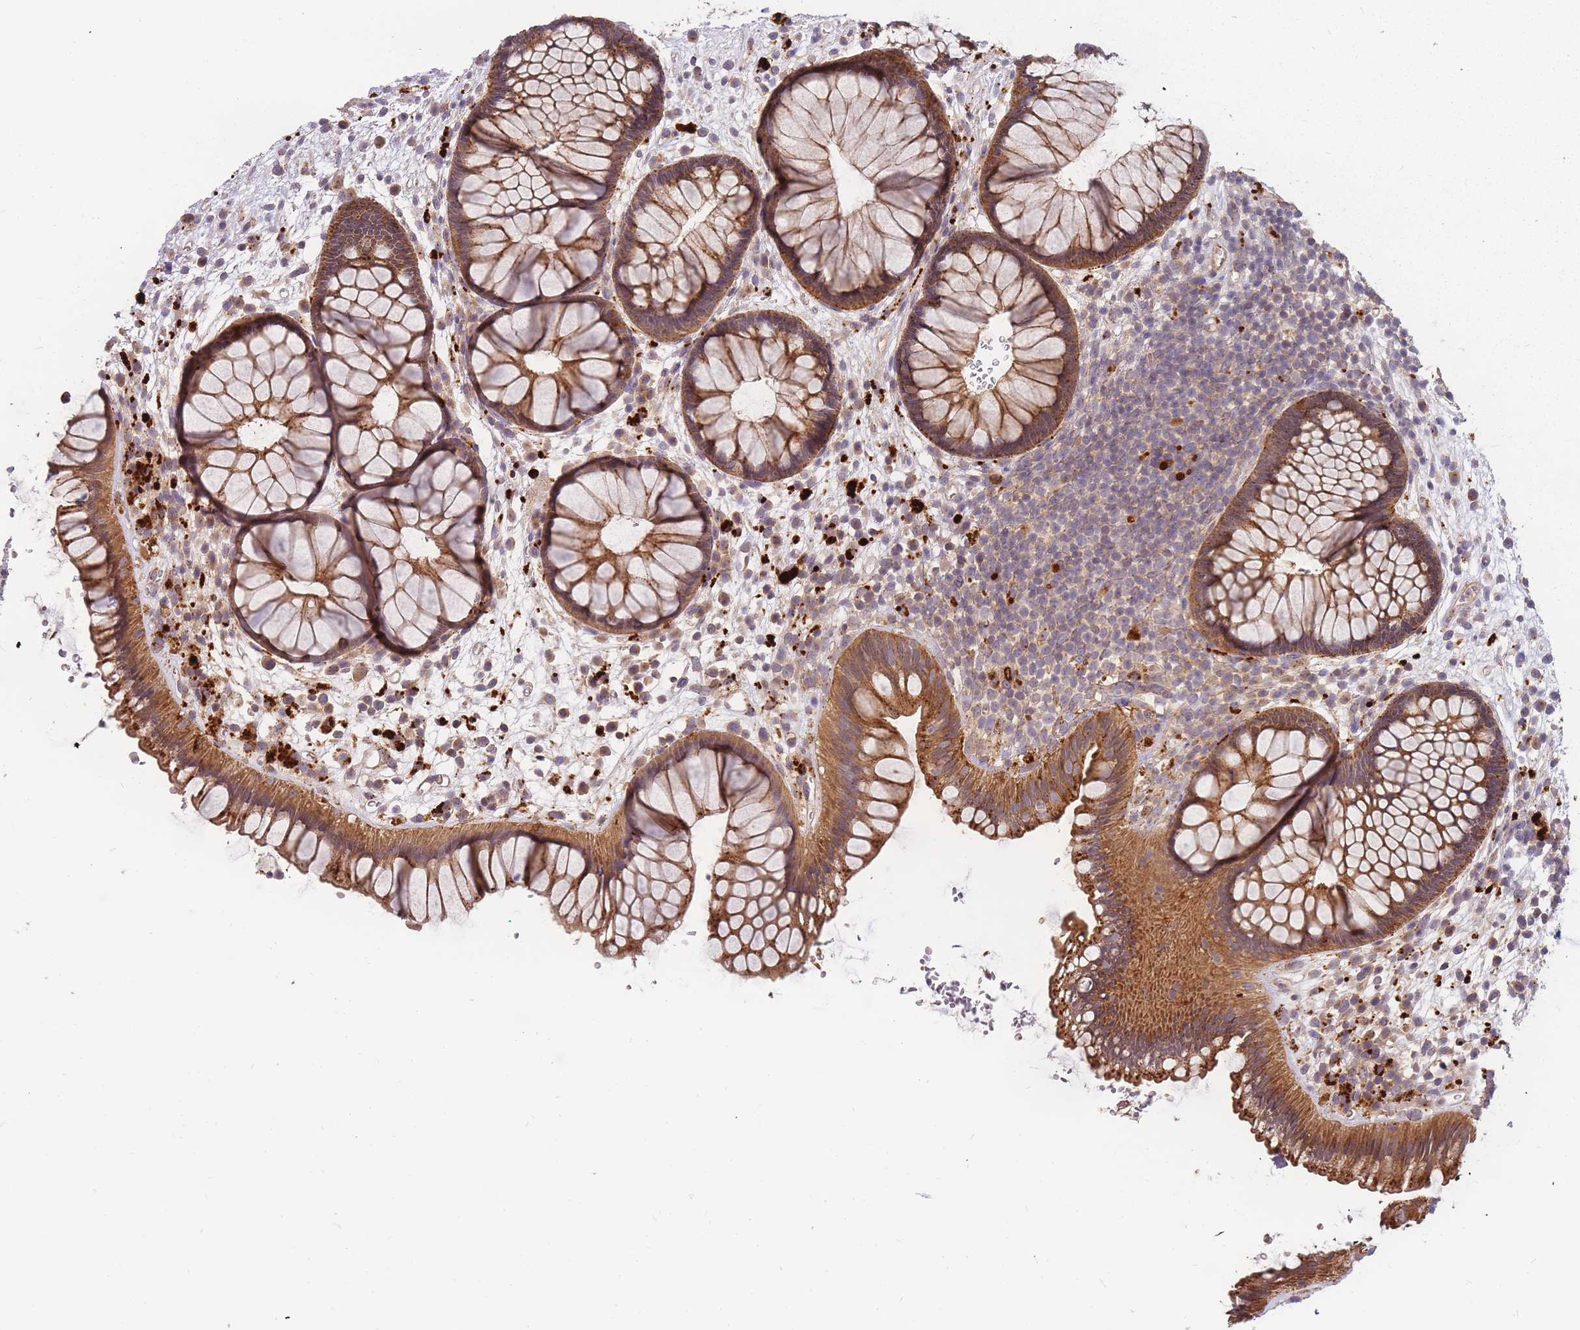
{"staining": {"intensity": "moderate", "quantity": ">75%", "location": "cytoplasmic/membranous"}, "tissue": "rectum", "cell_type": "Glandular cells", "image_type": "normal", "snomed": [{"axis": "morphology", "description": "Normal tissue, NOS"}, {"axis": "topography", "description": "Rectum"}], "caption": "Protein expression analysis of normal human rectum reveals moderate cytoplasmic/membranous positivity in about >75% of glandular cells. Using DAB (3,3'-diaminobenzidine) (brown) and hematoxylin (blue) stains, captured at high magnification using brightfield microscopy.", "gene": "ATG5", "patient": {"sex": "male", "age": 51}}